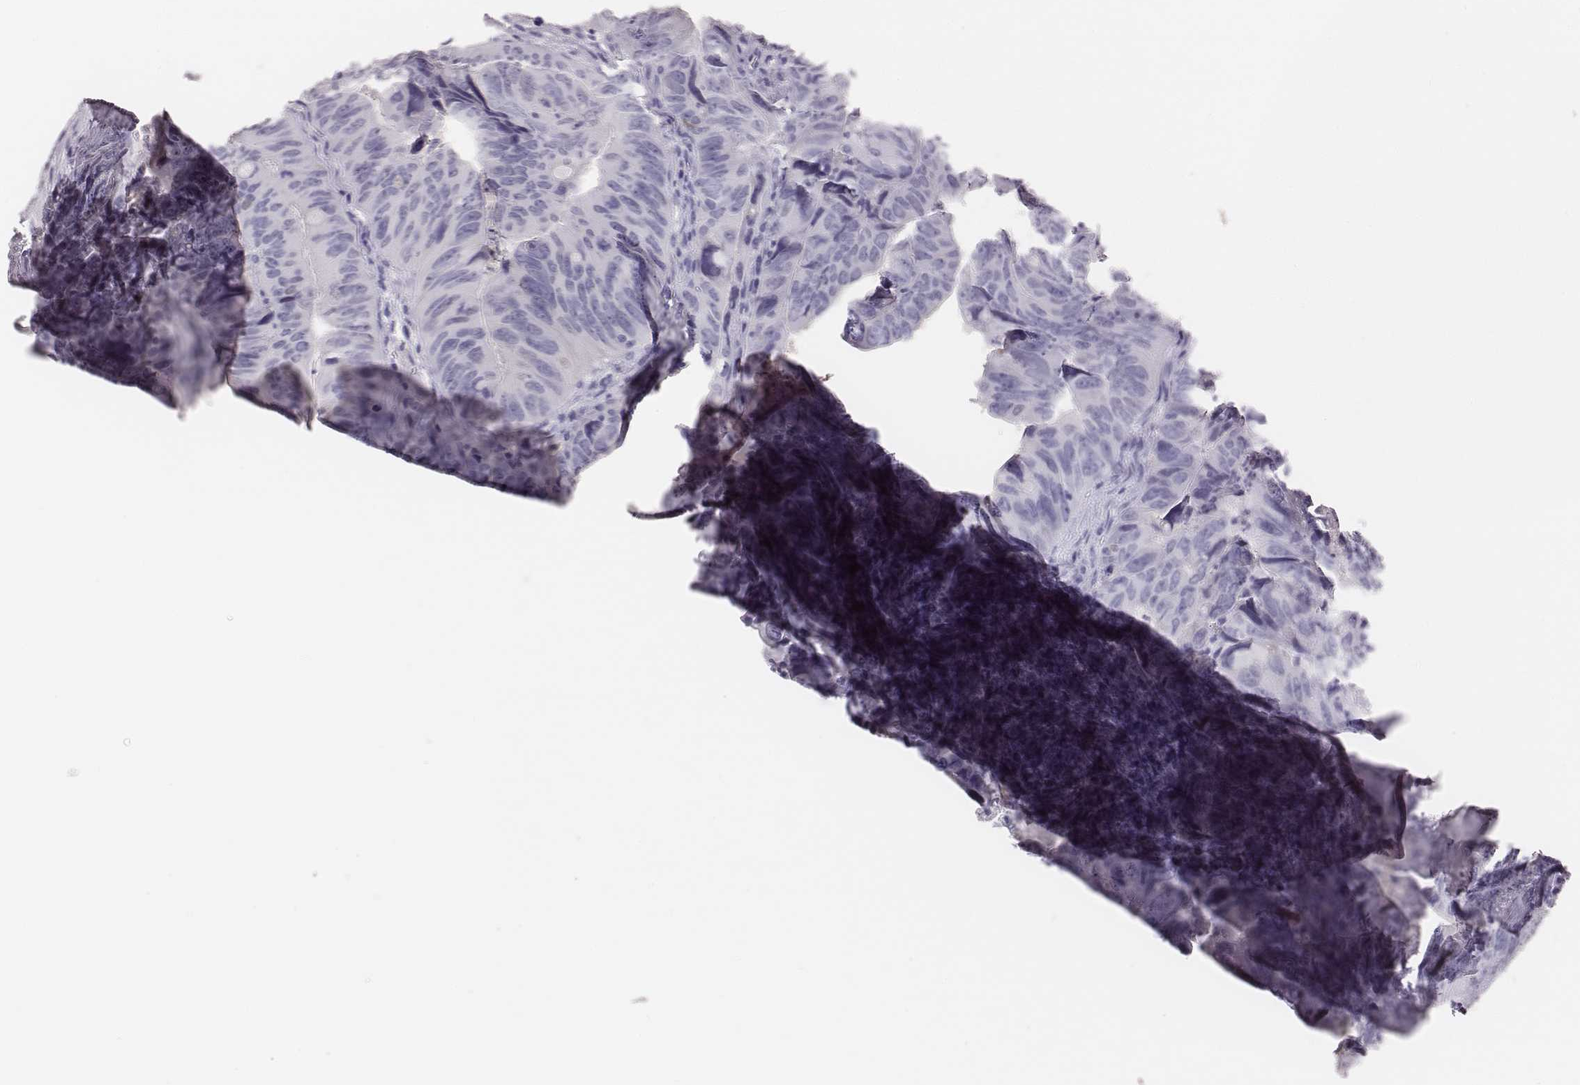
{"staining": {"intensity": "negative", "quantity": "none", "location": "none"}, "tissue": "colorectal cancer", "cell_type": "Tumor cells", "image_type": "cancer", "snomed": [{"axis": "morphology", "description": "Adenocarcinoma, NOS"}, {"axis": "topography", "description": "Colon"}], "caption": "A histopathology image of human adenocarcinoma (colorectal) is negative for staining in tumor cells.", "gene": "H1-6", "patient": {"sex": "male", "age": 79}}